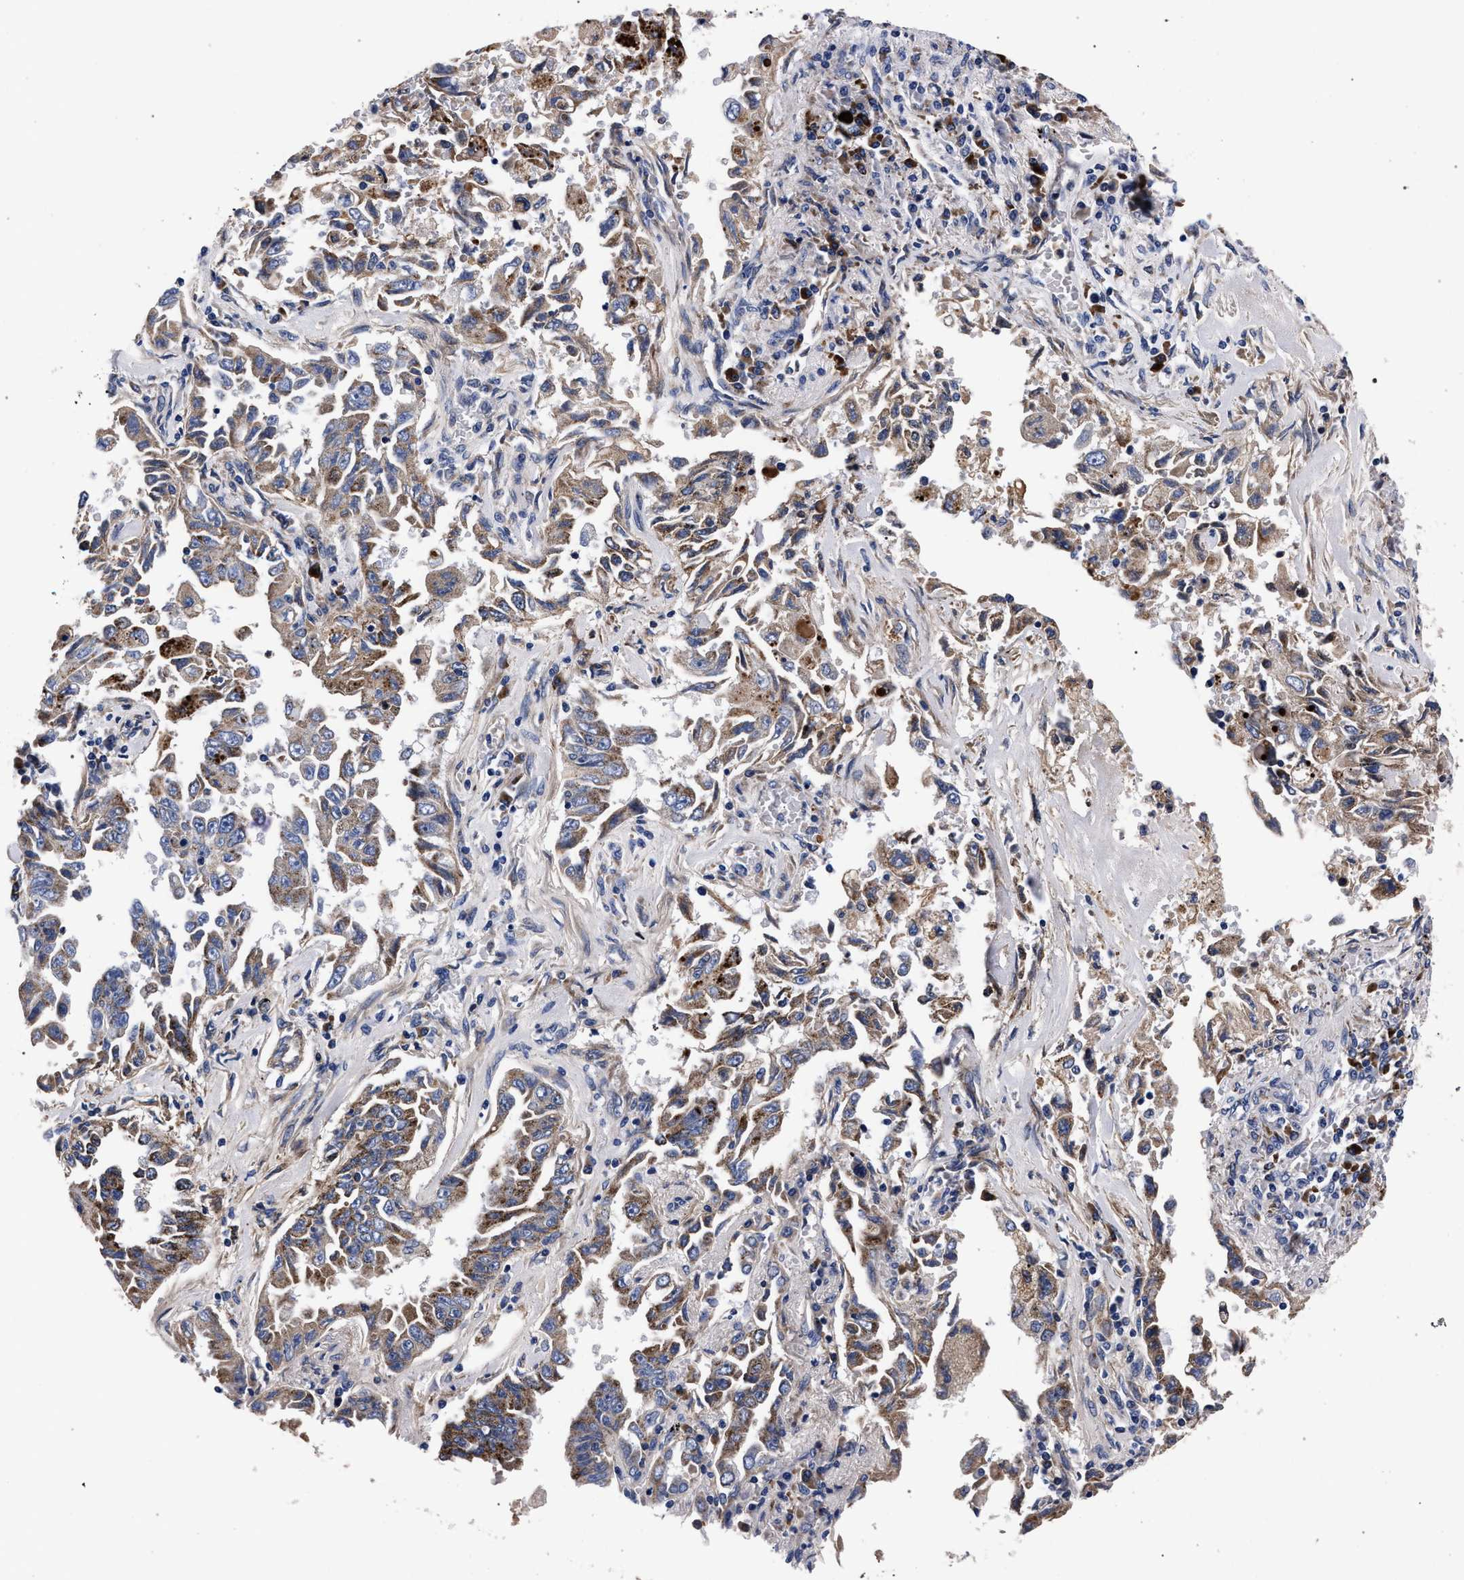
{"staining": {"intensity": "moderate", "quantity": ">75%", "location": "cytoplasmic/membranous"}, "tissue": "lung cancer", "cell_type": "Tumor cells", "image_type": "cancer", "snomed": [{"axis": "morphology", "description": "Adenocarcinoma, NOS"}, {"axis": "topography", "description": "Lung"}], "caption": "This histopathology image demonstrates immunohistochemistry (IHC) staining of human lung cancer, with medium moderate cytoplasmic/membranous staining in approximately >75% of tumor cells.", "gene": "ACOX1", "patient": {"sex": "female", "age": 51}}